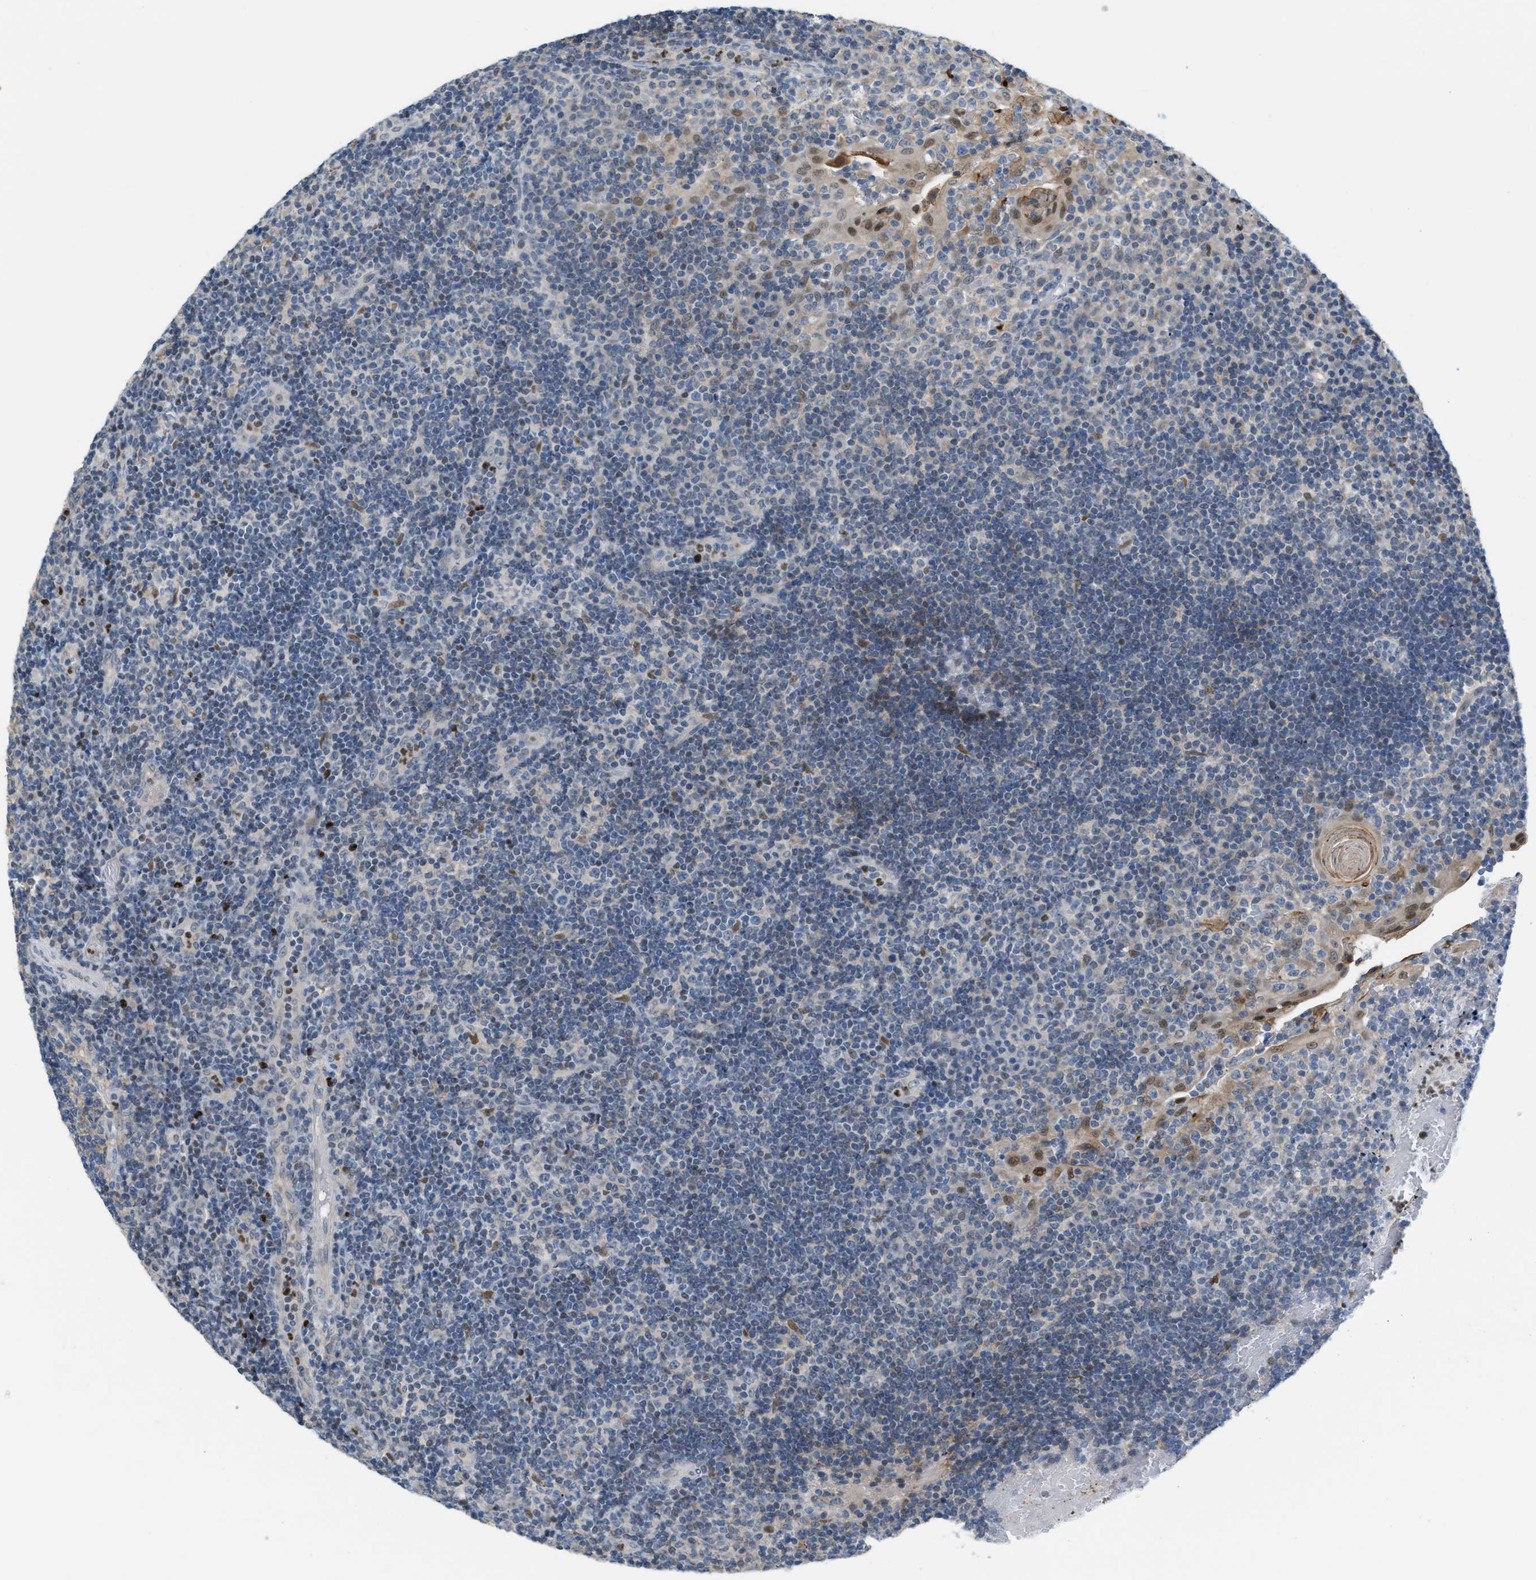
{"staining": {"intensity": "moderate", "quantity": "<25%", "location": "nuclear"}, "tissue": "tonsil", "cell_type": "Non-germinal center cells", "image_type": "normal", "snomed": [{"axis": "morphology", "description": "Normal tissue, NOS"}, {"axis": "topography", "description": "Tonsil"}], "caption": "Tonsil stained for a protein exhibits moderate nuclear positivity in non-germinal center cells. (DAB (3,3'-diaminobenzidine) IHC, brown staining for protein, blue staining for nuclei).", "gene": "PPM1D", "patient": {"sex": "female", "age": 40}}